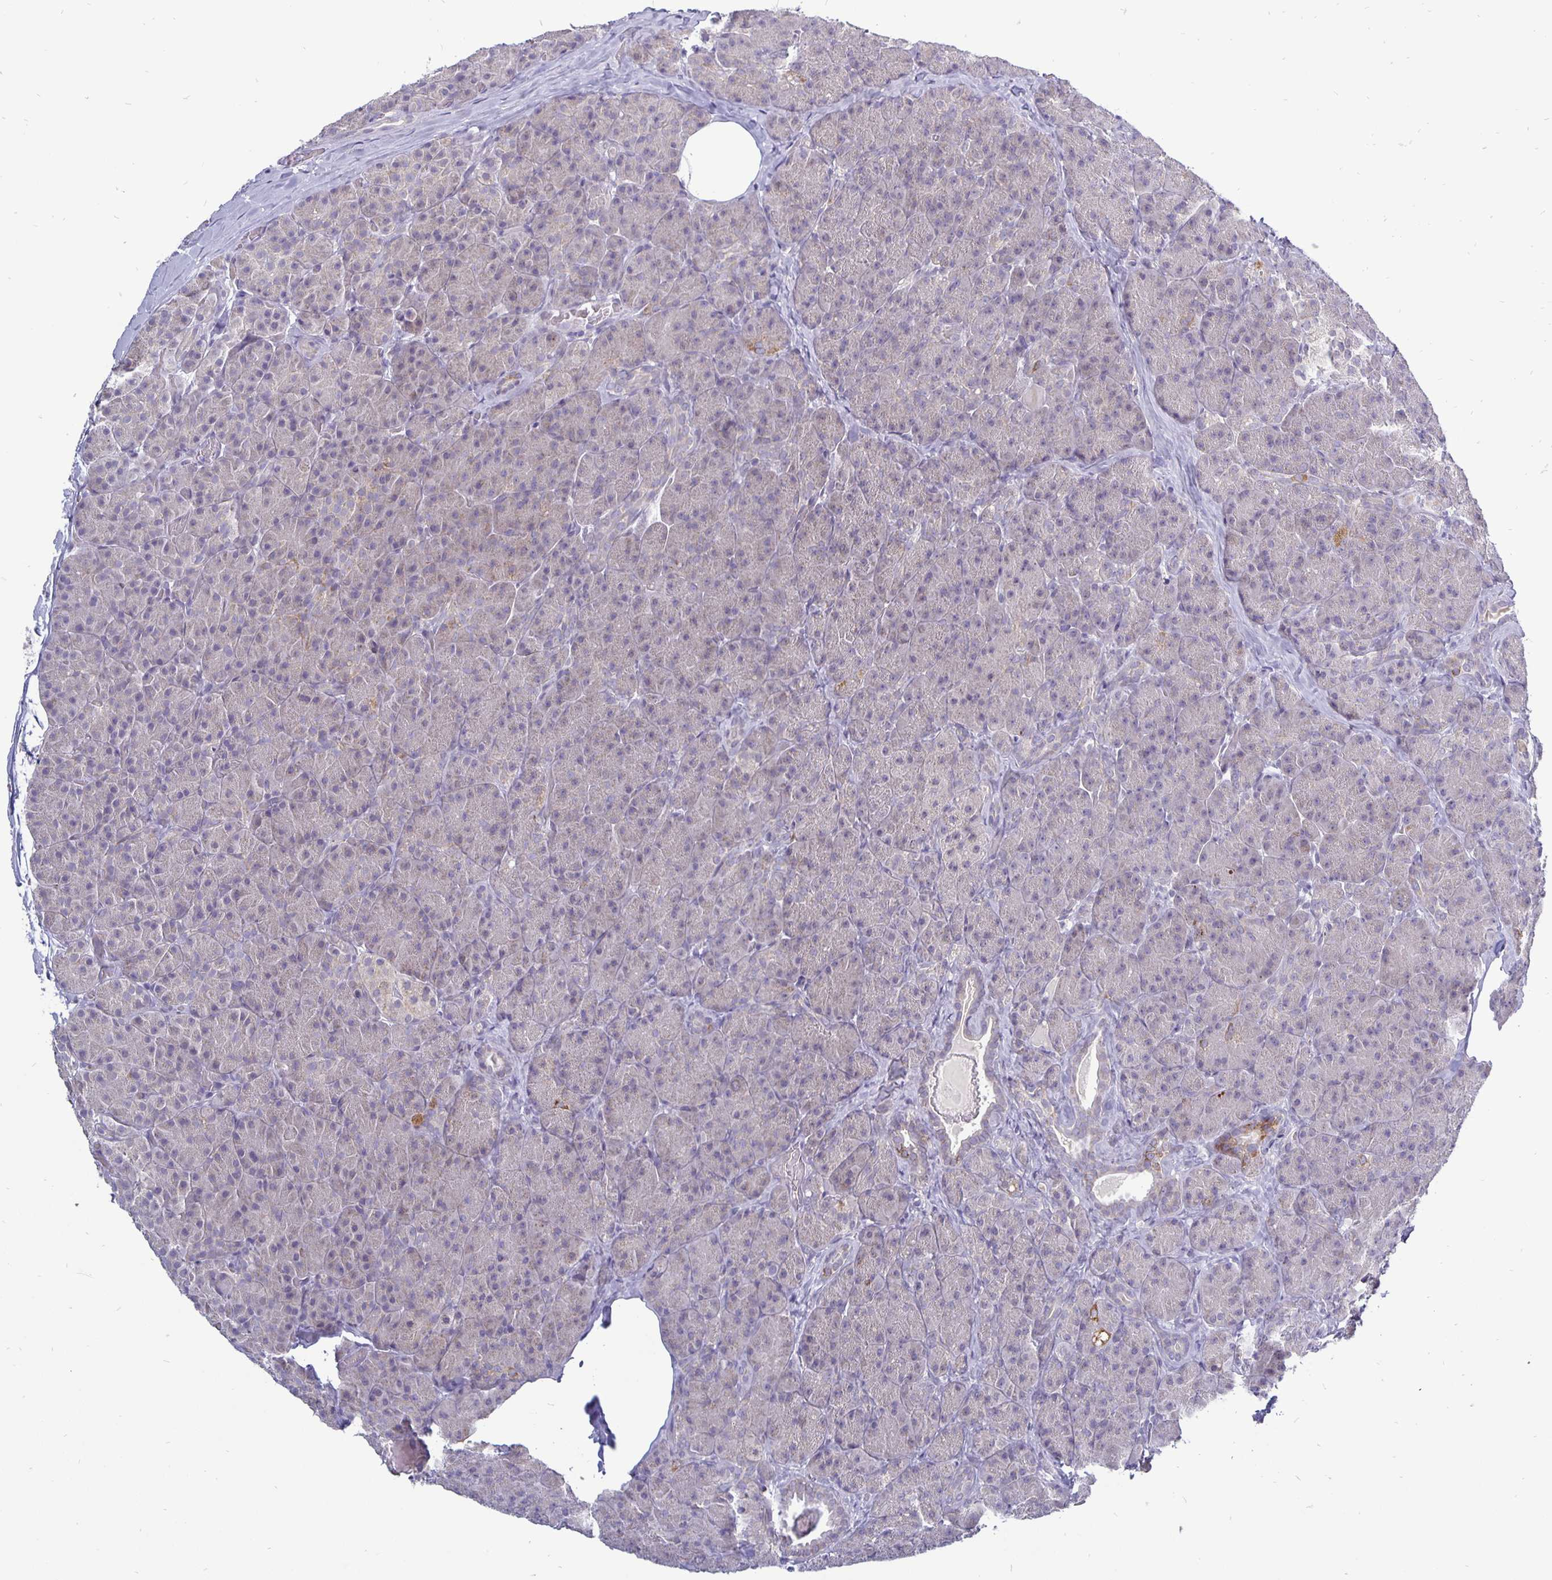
{"staining": {"intensity": "weak", "quantity": "<25%", "location": "cytoplasmic/membranous"}, "tissue": "pancreas", "cell_type": "Exocrine glandular cells", "image_type": "normal", "snomed": [{"axis": "morphology", "description": "Normal tissue, NOS"}, {"axis": "topography", "description": "Pancreas"}], "caption": "This is a histopathology image of immunohistochemistry (IHC) staining of unremarkable pancreas, which shows no expression in exocrine glandular cells.", "gene": "ERBB2", "patient": {"sex": "male", "age": 57}}